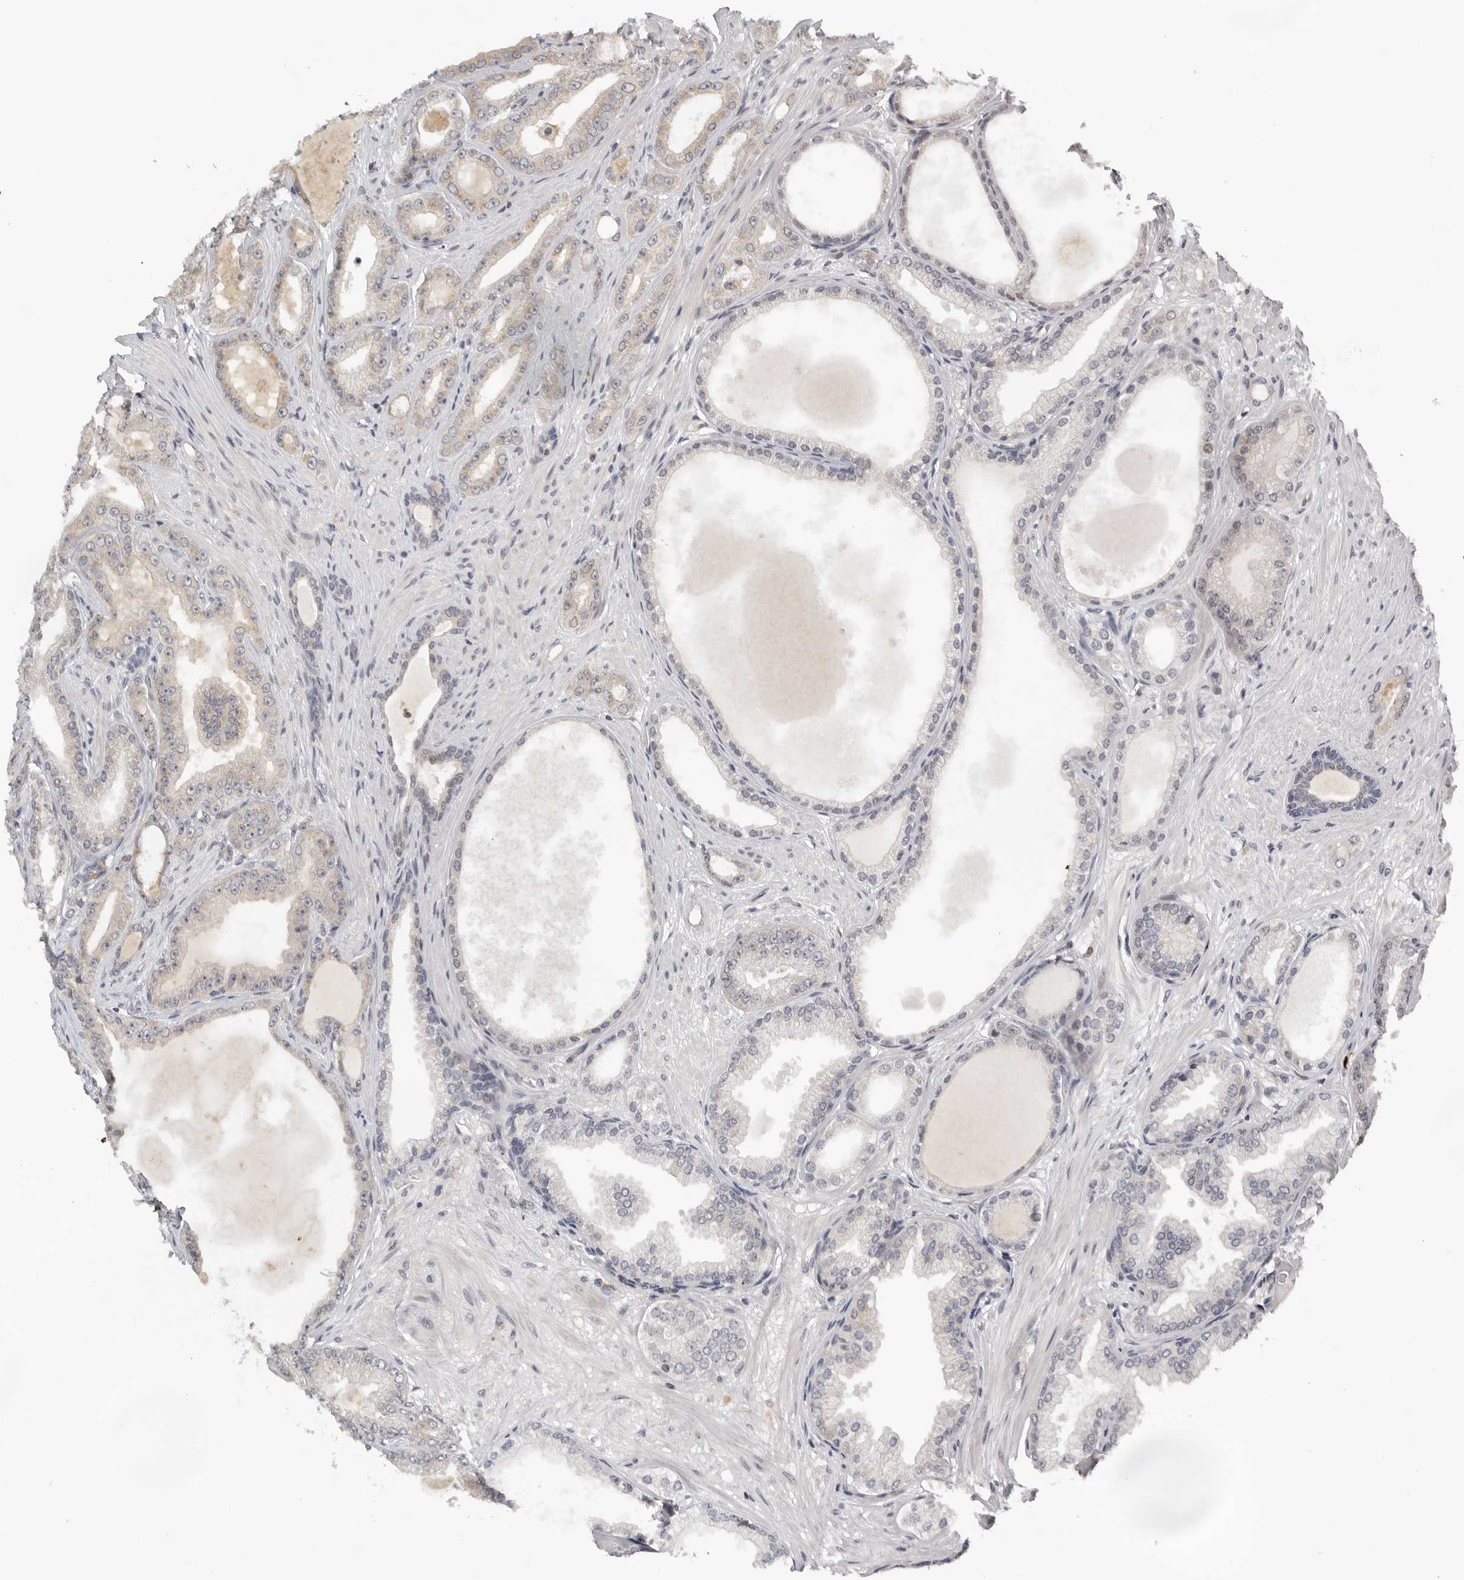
{"staining": {"intensity": "negative", "quantity": "none", "location": "none"}, "tissue": "prostate cancer", "cell_type": "Tumor cells", "image_type": "cancer", "snomed": [{"axis": "morphology", "description": "Adenocarcinoma, Low grade"}, {"axis": "topography", "description": "Prostate"}], "caption": "High magnification brightfield microscopy of prostate low-grade adenocarcinoma stained with DAB (3,3'-diaminobenzidine) (brown) and counterstained with hematoxylin (blue): tumor cells show no significant staining.", "gene": "KIF2B", "patient": {"sex": "male", "age": 63}}